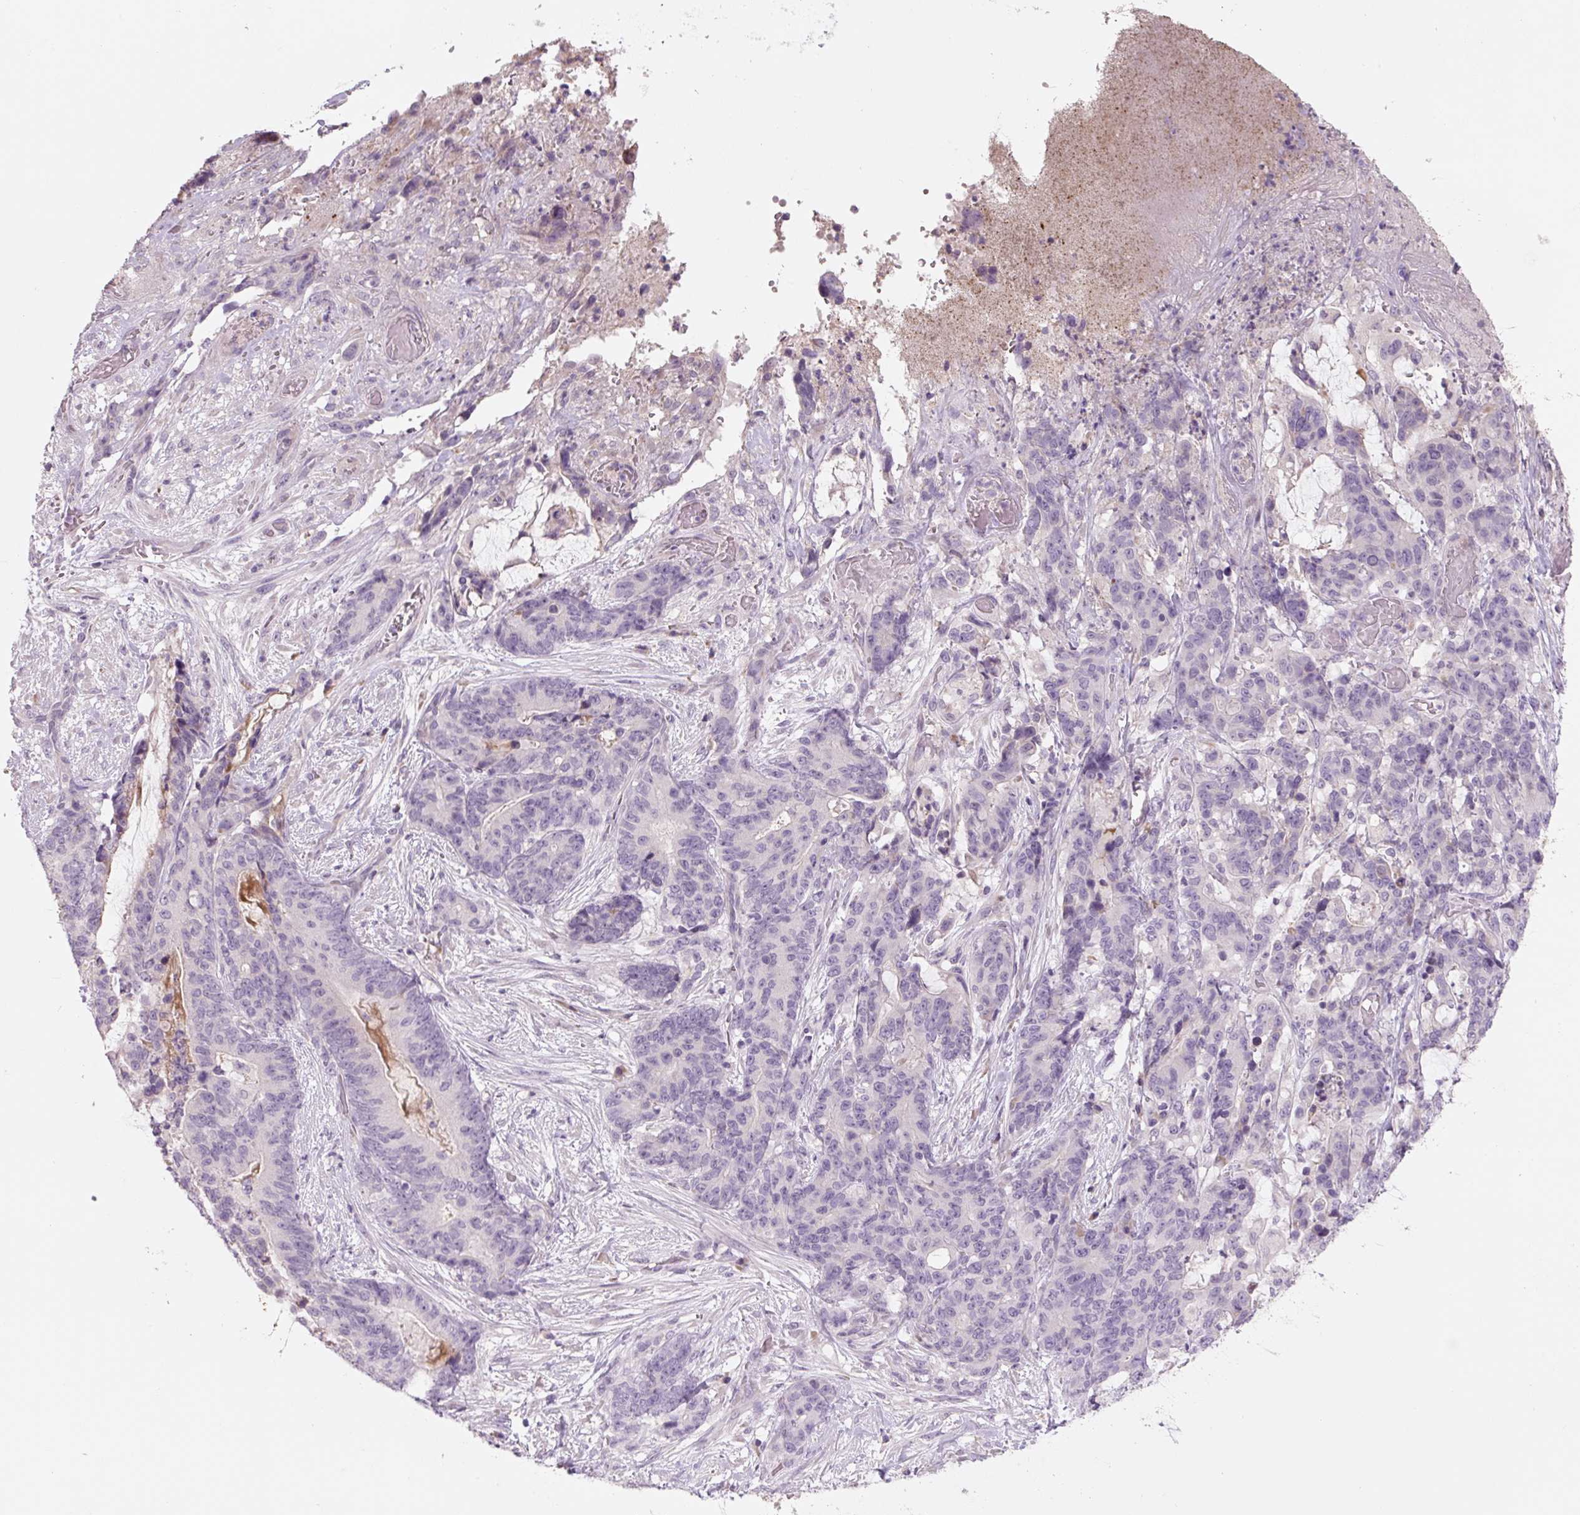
{"staining": {"intensity": "negative", "quantity": "none", "location": "none"}, "tissue": "stomach cancer", "cell_type": "Tumor cells", "image_type": "cancer", "snomed": [{"axis": "morphology", "description": "Normal tissue, NOS"}, {"axis": "morphology", "description": "Adenocarcinoma, NOS"}, {"axis": "topography", "description": "Stomach"}], "caption": "This is a image of IHC staining of stomach cancer (adenocarcinoma), which shows no staining in tumor cells.", "gene": "TMEM100", "patient": {"sex": "female", "age": 64}}